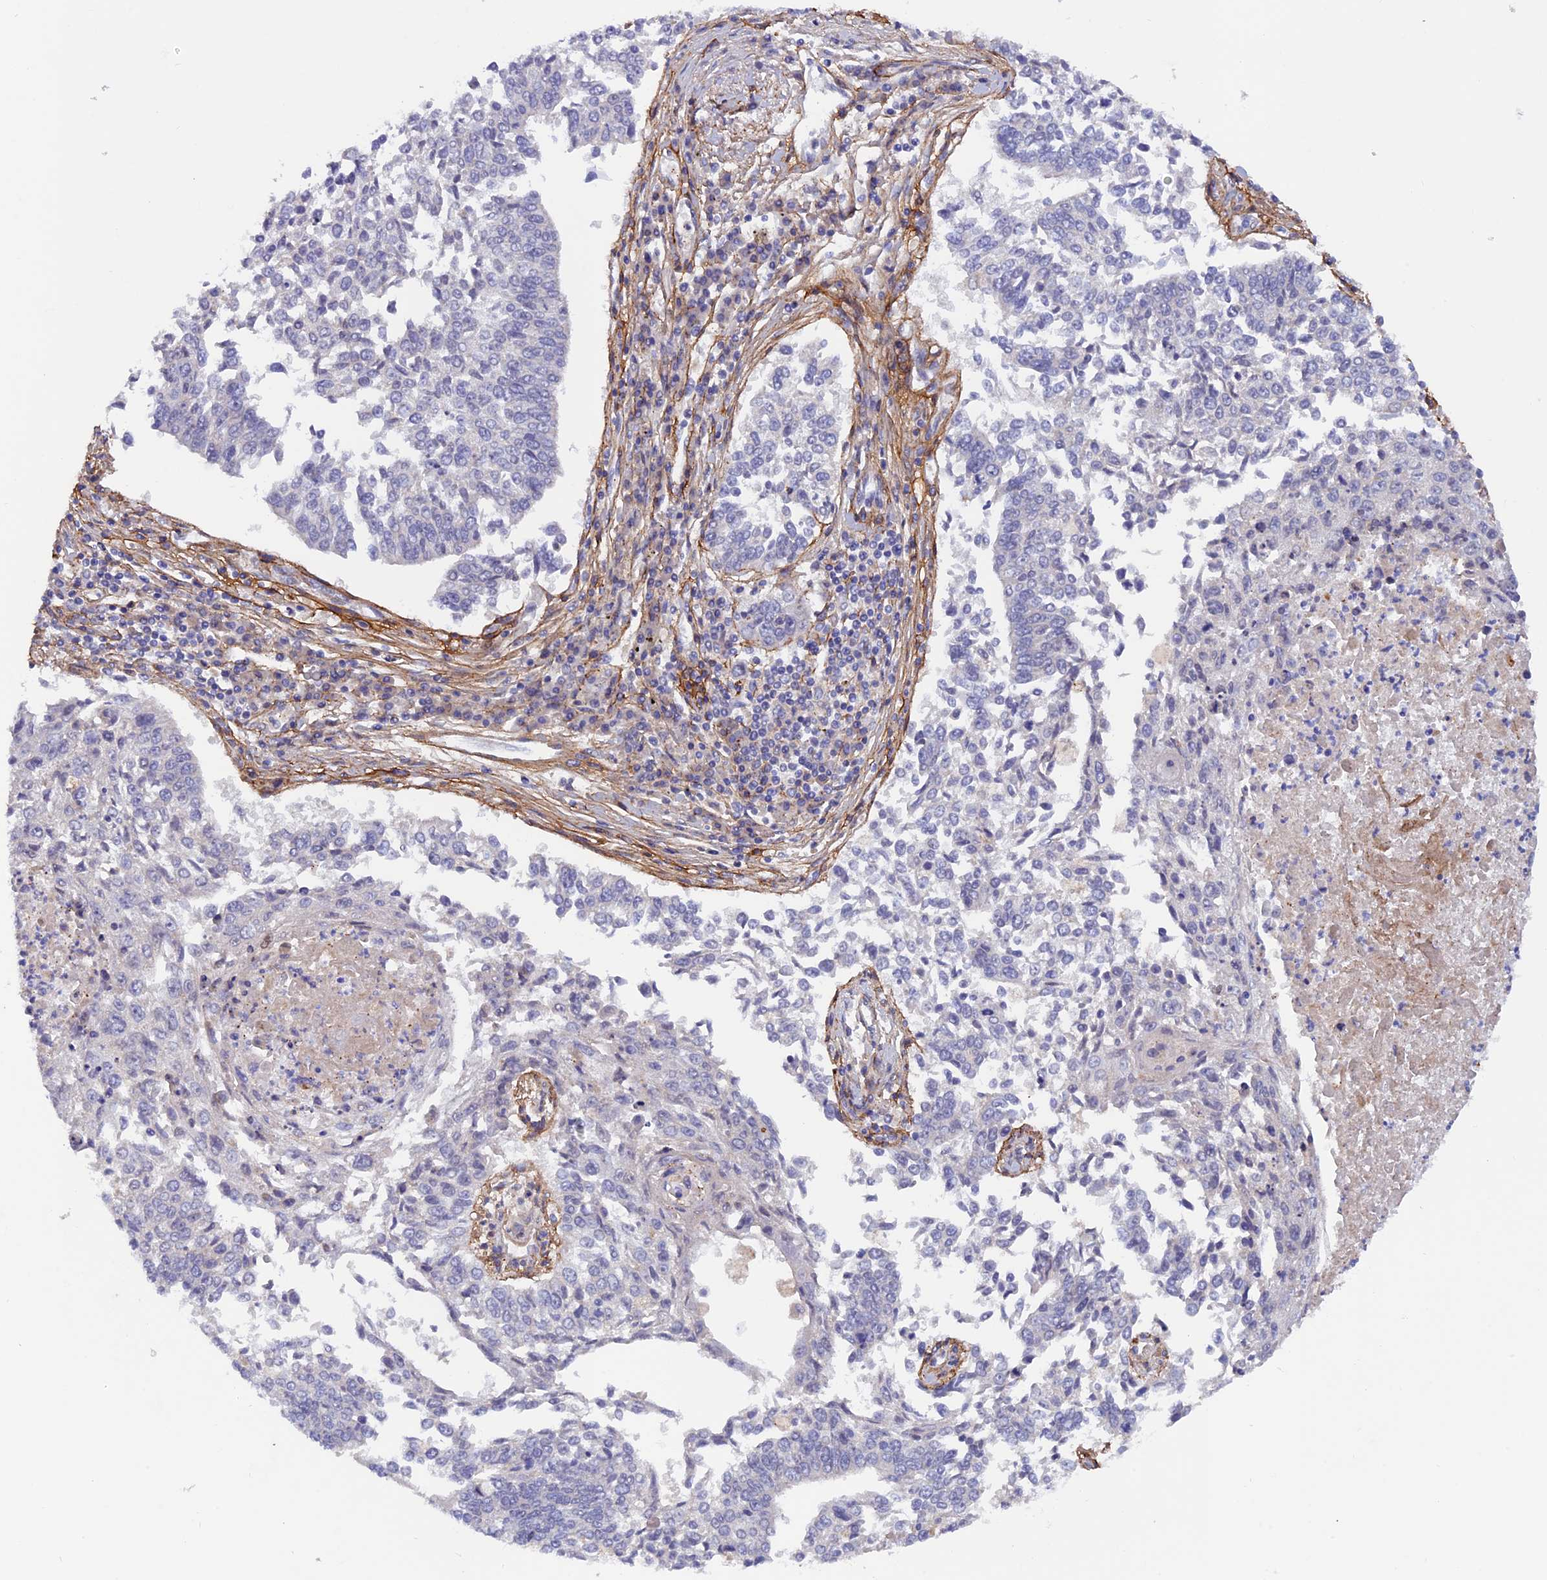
{"staining": {"intensity": "negative", "quantity": "none", "location": "none"}, "tissue": "lung cancer", "cell_type": "Tumor cells", "image_type": "cancer", "snomed": [{"axis": "morphology", "description": "Normal tissue, NOS"}, {"axis": "morphology", "description": "Squamous cell carcinoma, NOS"}, {"axis": "topography", "description": "Cartilage tissue"}, {"axis": "topography", "description": "Bronchus"}, {"axis": "topography", "description": "Lung"}, {"axis": "topography", "description": "Peripheral nerve tissue"}], "caption": "Tumor cells are negative for brown protein staining in lung squamous cell carcinoma.", "gene": "COL4A3", "patient": {"sex": "female", "age": 49}}